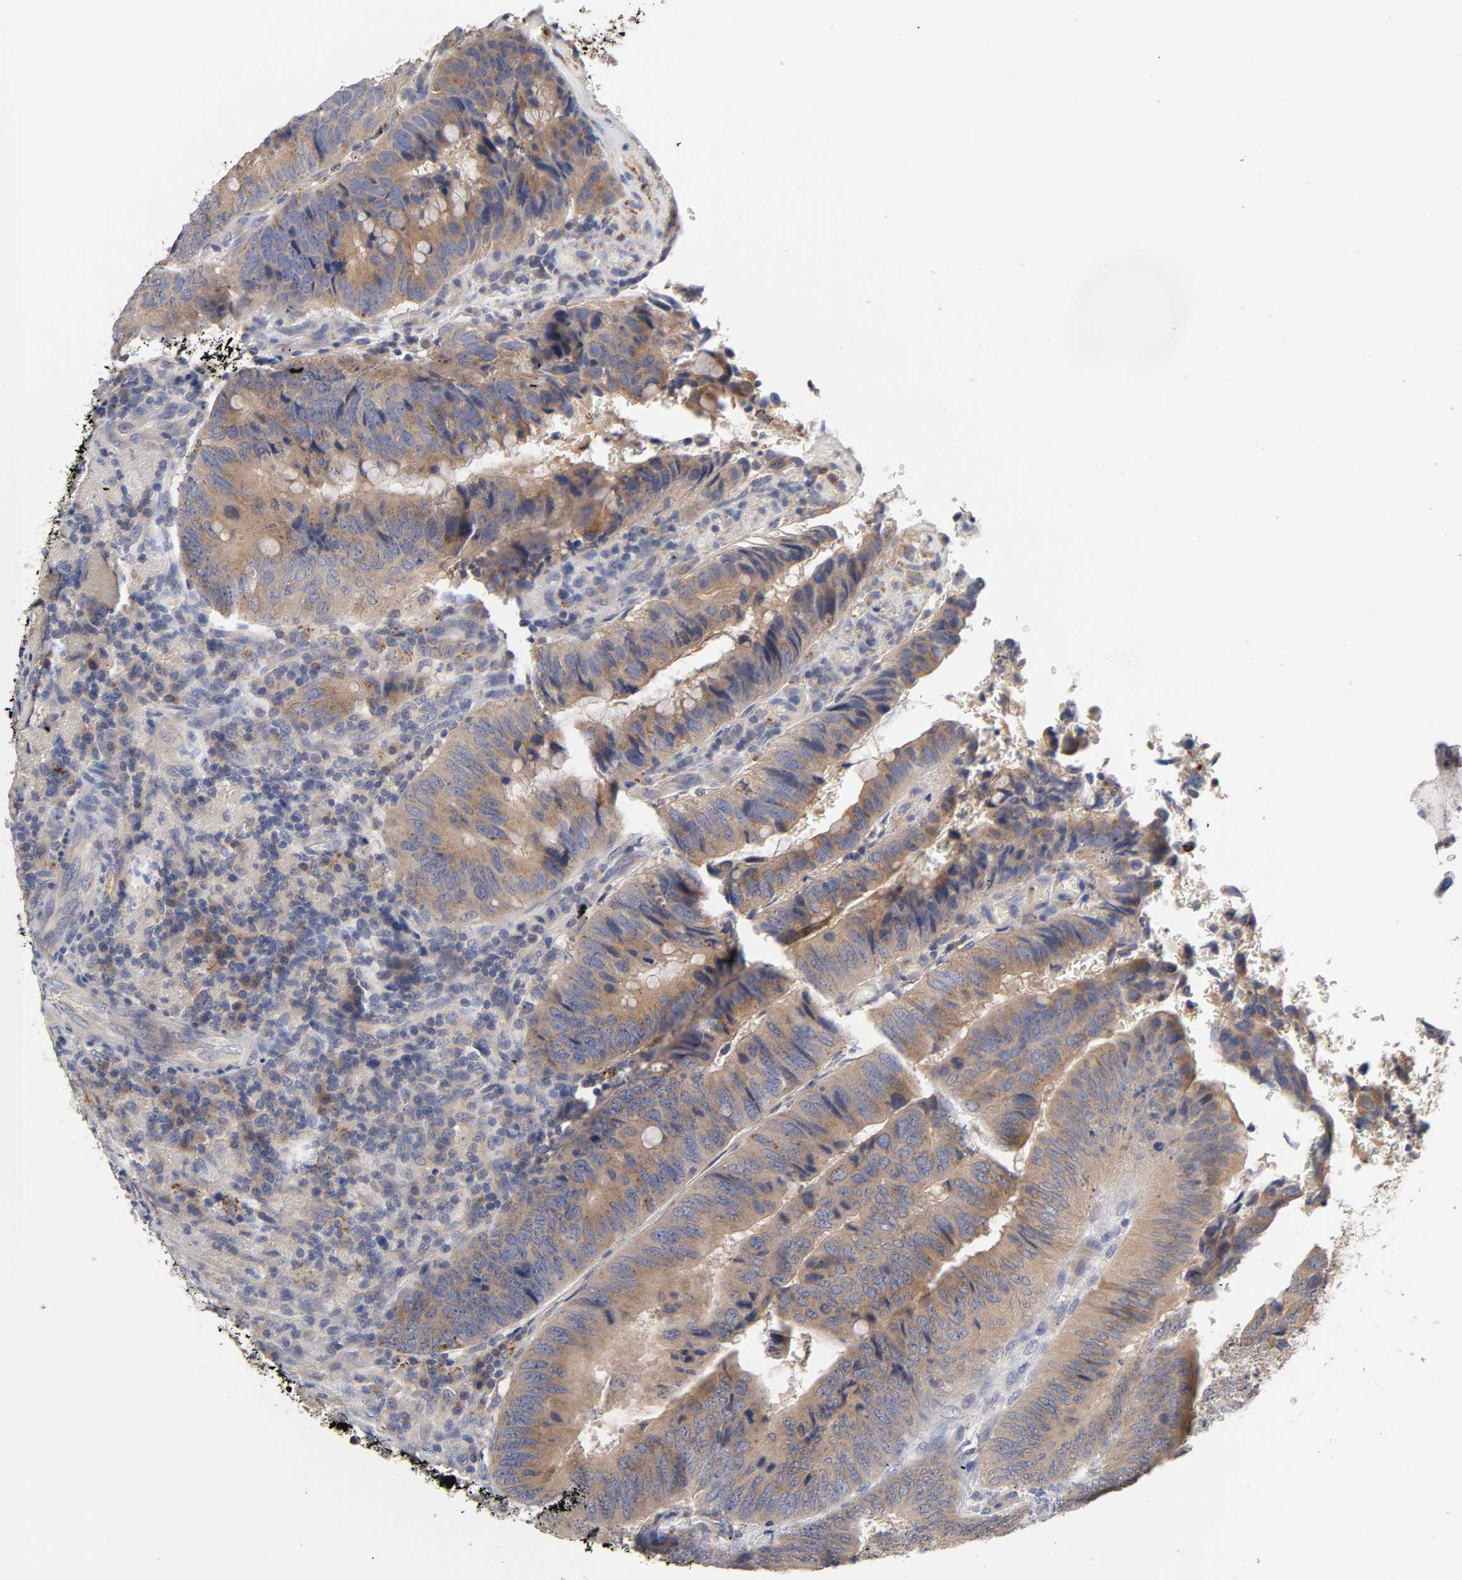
{"staining": {"intensity": "moderate", "quantity": ">75%", "location": "cytoplasmic/membranous"}, "tissue": "colorectal cancer", "cell_type": "Tumor cells", "image_type": "cancer", "snomed": [{"axis": "morphology", "description": "Normal tissue, NOS"}, {"axis": "morphology", "description": "Adenocarcinoma, NOS"}, {"axis": "topography", "description": "Rectum"}, {"axis": "topography", "description": "Peripheral nerve tissue"}], "caption": "Immunohistochemical staining of human colorectal cancer reveals medium levels of moderate cytoplasmic/membranous protein staining in approximately >75% of tumor cells.", "gene": "C17orf75", "patient": {"sex": "male", "age": 92}}